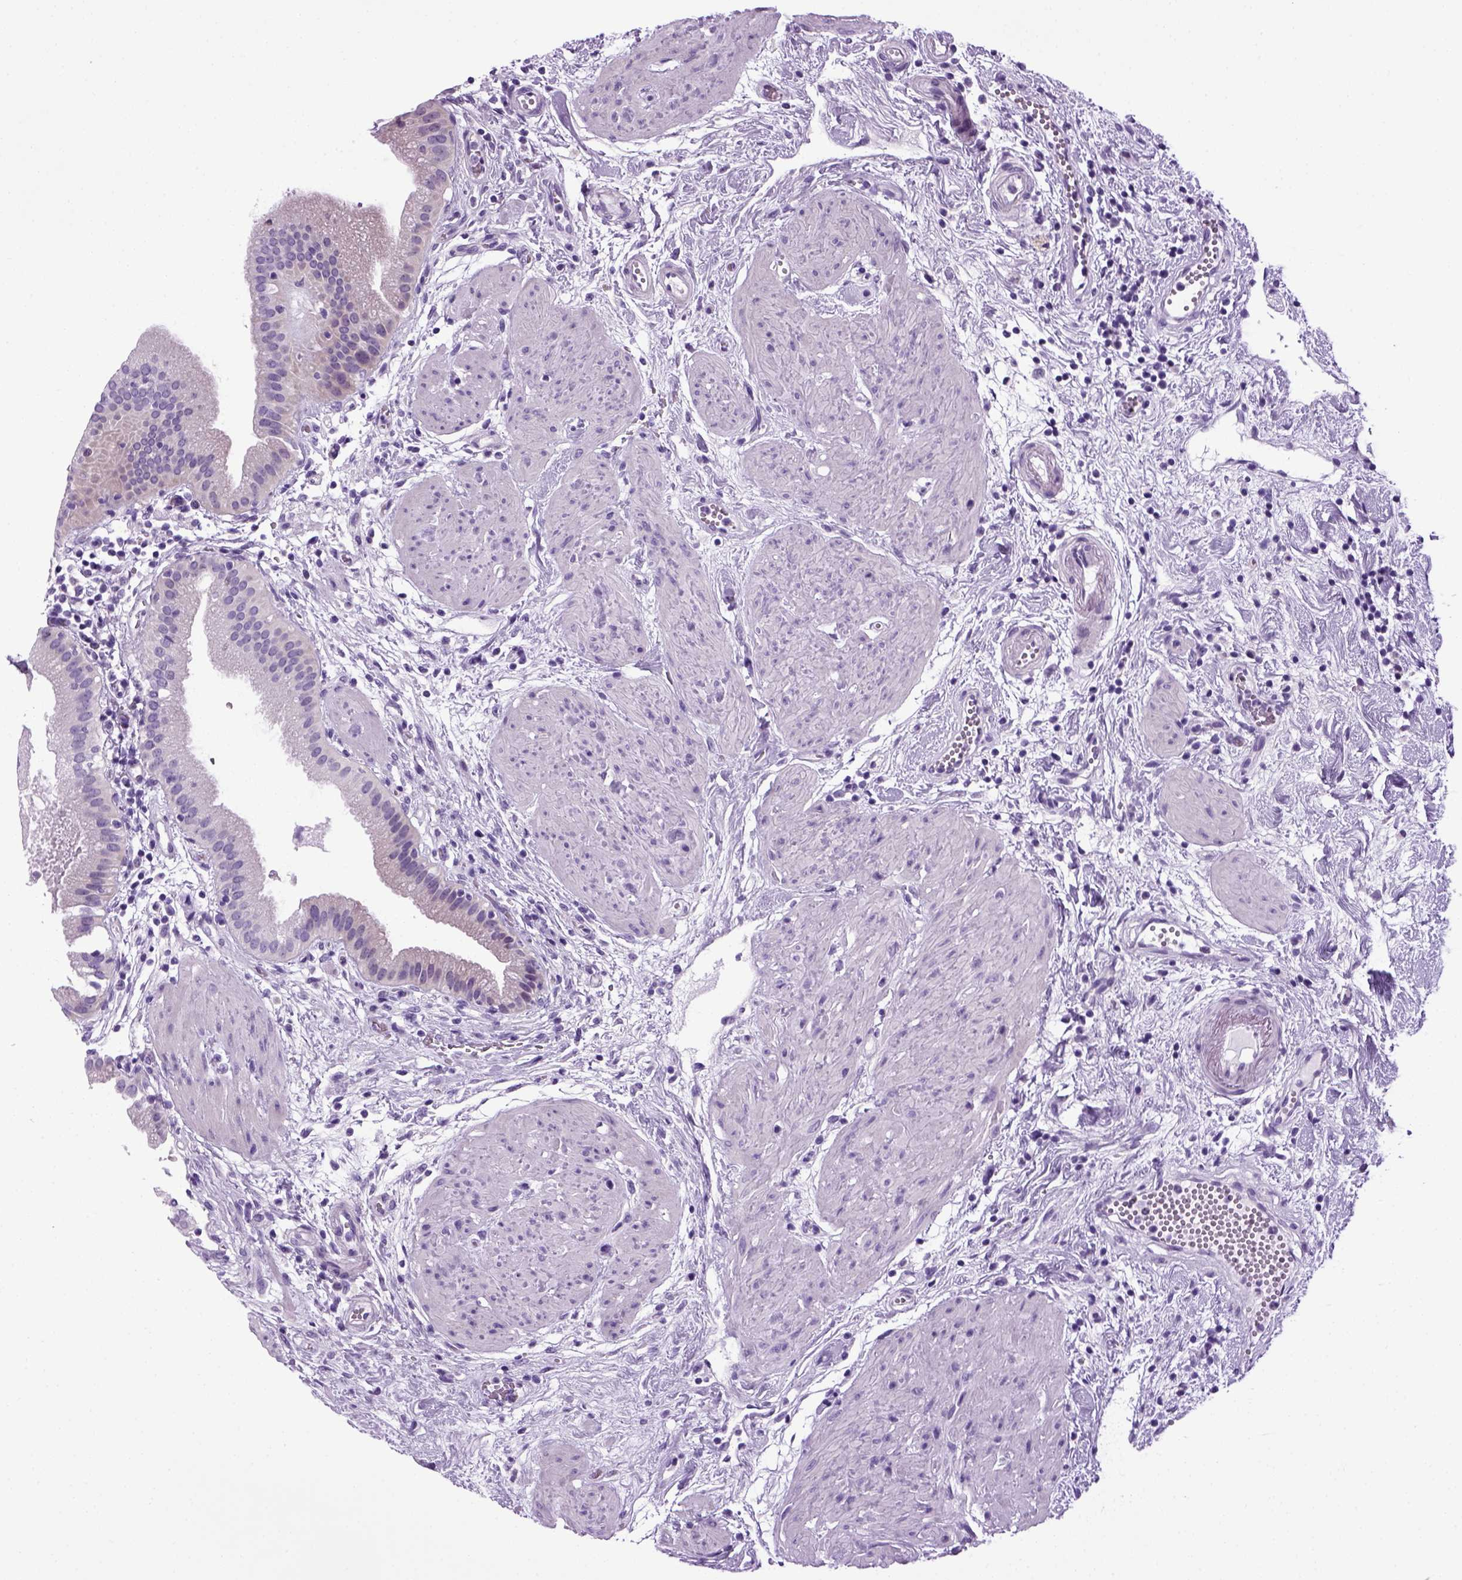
{"staining": {"intensity": "negative", "quantity": "none", "location": "none"}, "tissue": "gallbladder", "cell_type": "Glandular cells", "image_type": "normal", "snomed": [{"axis": "morphology", "description": "Normal tissue, NOS"}, {"axis": "topography", "description": "Gallbladder"}], "caption": "A high-resolution histopathology image shows immunohistochemistry (IHC) staining of normal gallbladder, which displays no significant staining in glandular cells.", "gene": "HMCN2", "patient": {"sex": "female", "age": 65}}